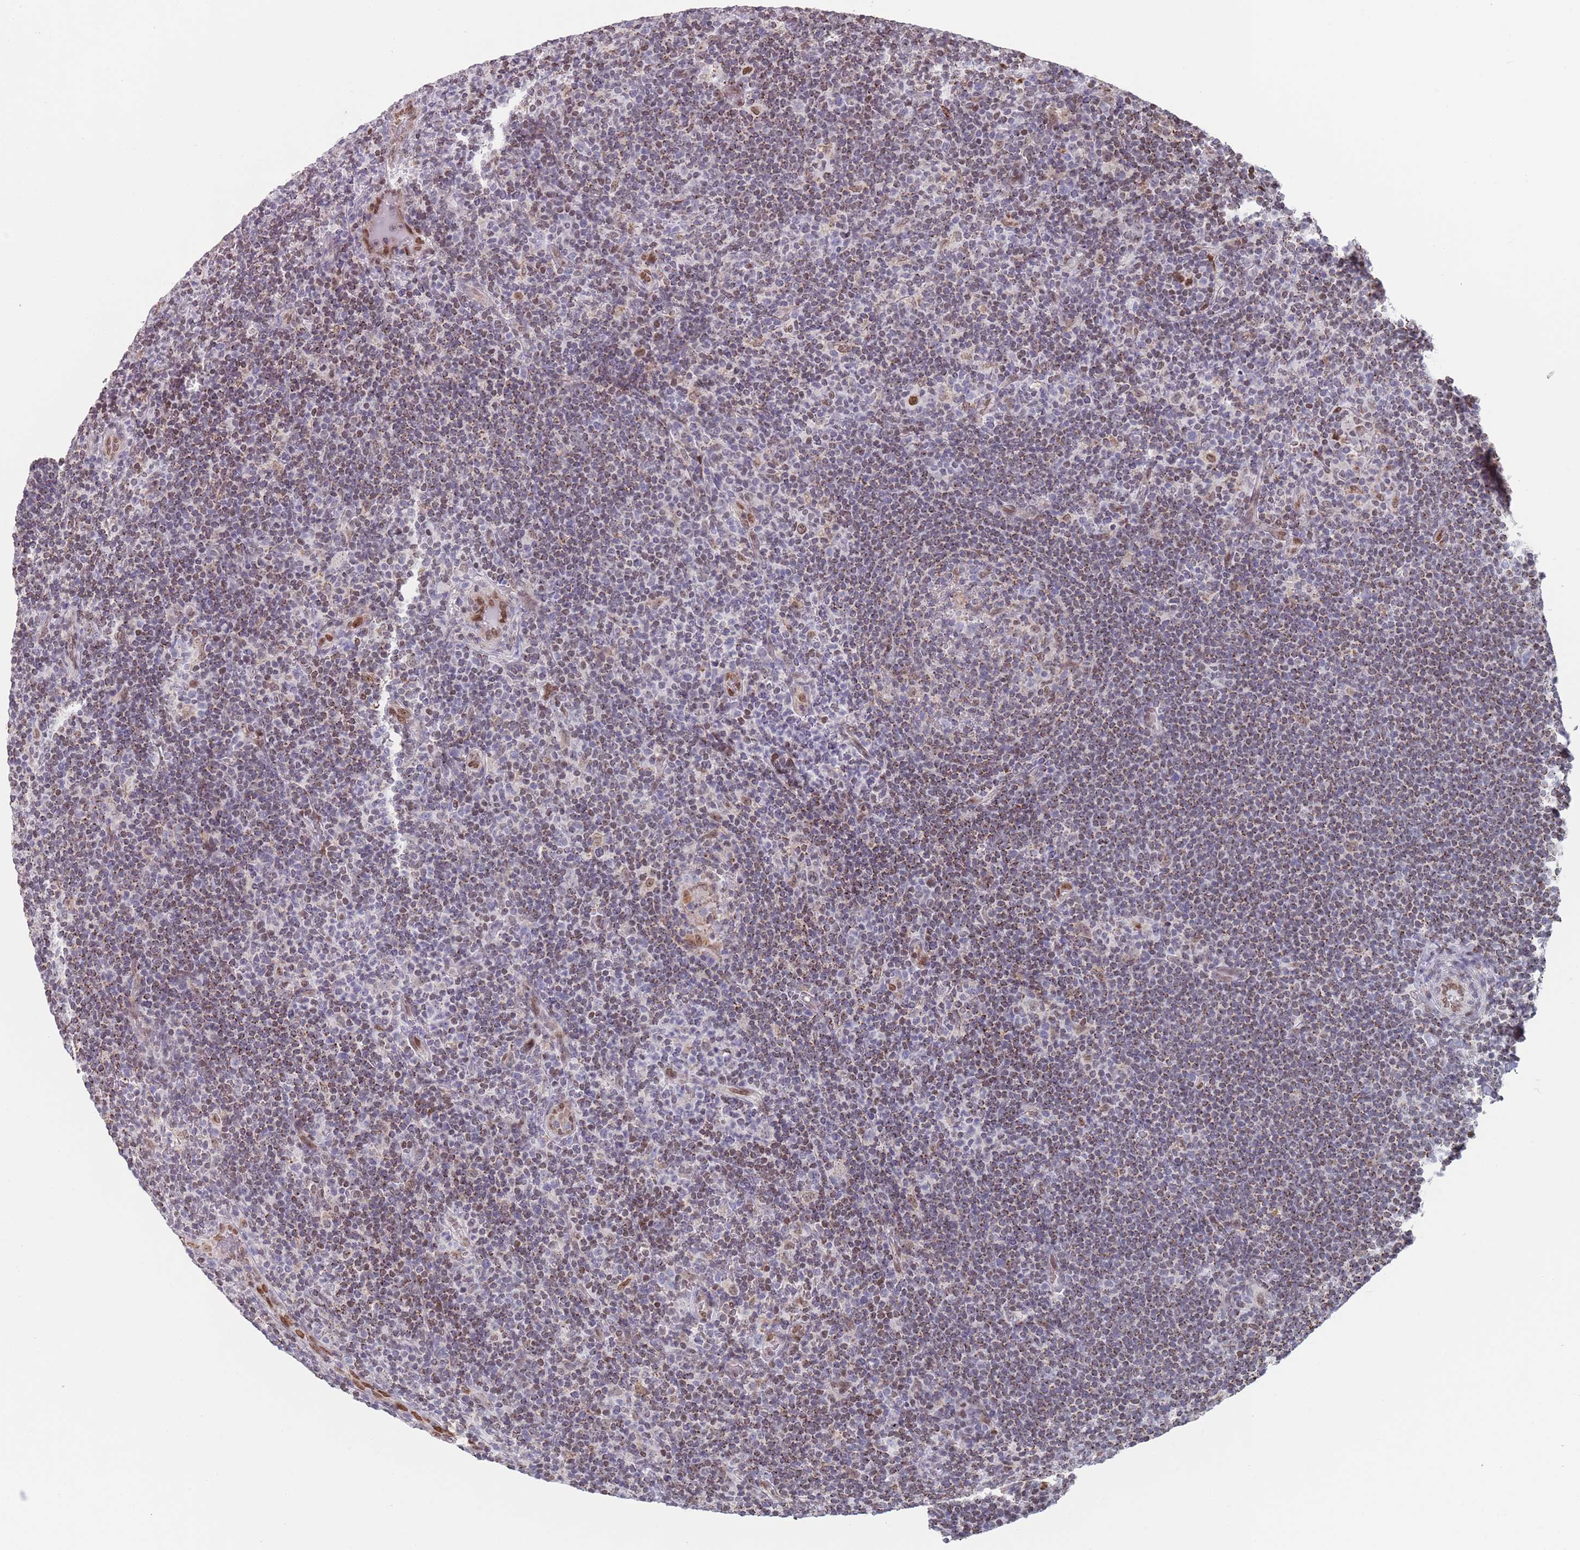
{"staining": {"intensity": "moderate", "quantity": ">75%", "location": "nuclear"}, "tissue": "lymphoma", "cell_type": "Tumor cells", "image_type": "cancer", "snomed": [{"axis": "morphology", "description": "Hodgkin's disease, NOS"}, {"axis": "topography", "description": "Lymph node"}], "caption": "Hodgkin's disease stained with a protein marker reveals moderate staining in tumor cells.", "gene": "MFSD12", "patient": {"sex": "female", "age": 57}}